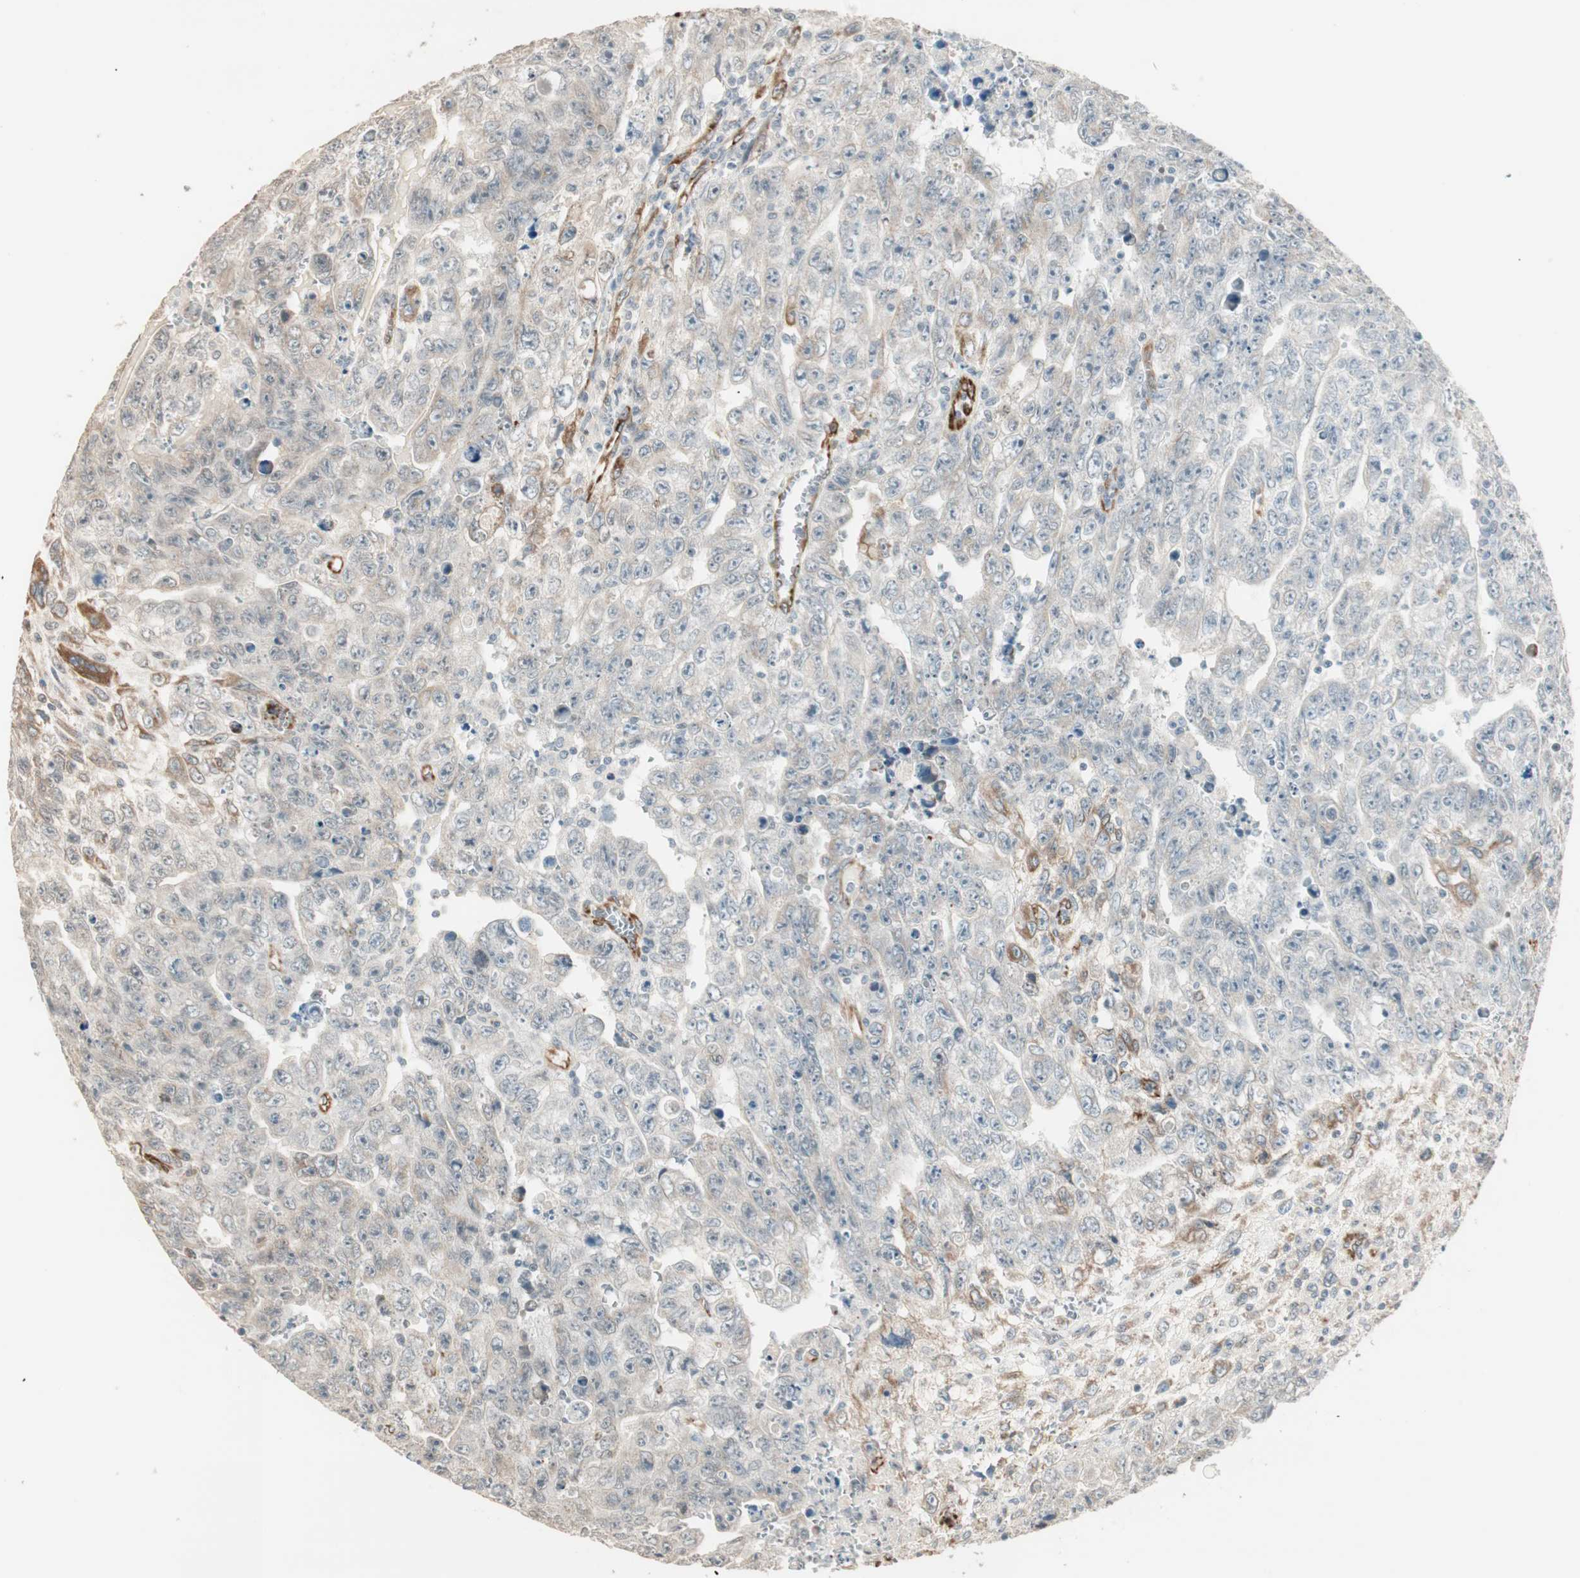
{"staining": {"intensity": "weak", "quantity": "25%-75%", "location": "cytoplasmic/membranous"}, "tissue": "testis cancer", "cell_type": "Tumor cells", "image_type": "cancer", "snomed": [{"axis": "morphology", "description": "Carcinoma, Embryonal, NOS"}, {"axis": "topography", "description": "Testis"}], "caption": "Immunohistochemistry (IHC) photomicrograph of neoplastic tissue: human testis cancer (embryonal carcinoma) stained using IHC exhibits low levels of weak protein expression localized specifically in the cytoplasmic/membranous of tumor cells, appearing as a cytoplasmic/membranous brown color.", "gene": "TASOR", "patient": {"sex": "male", "age": 28}}